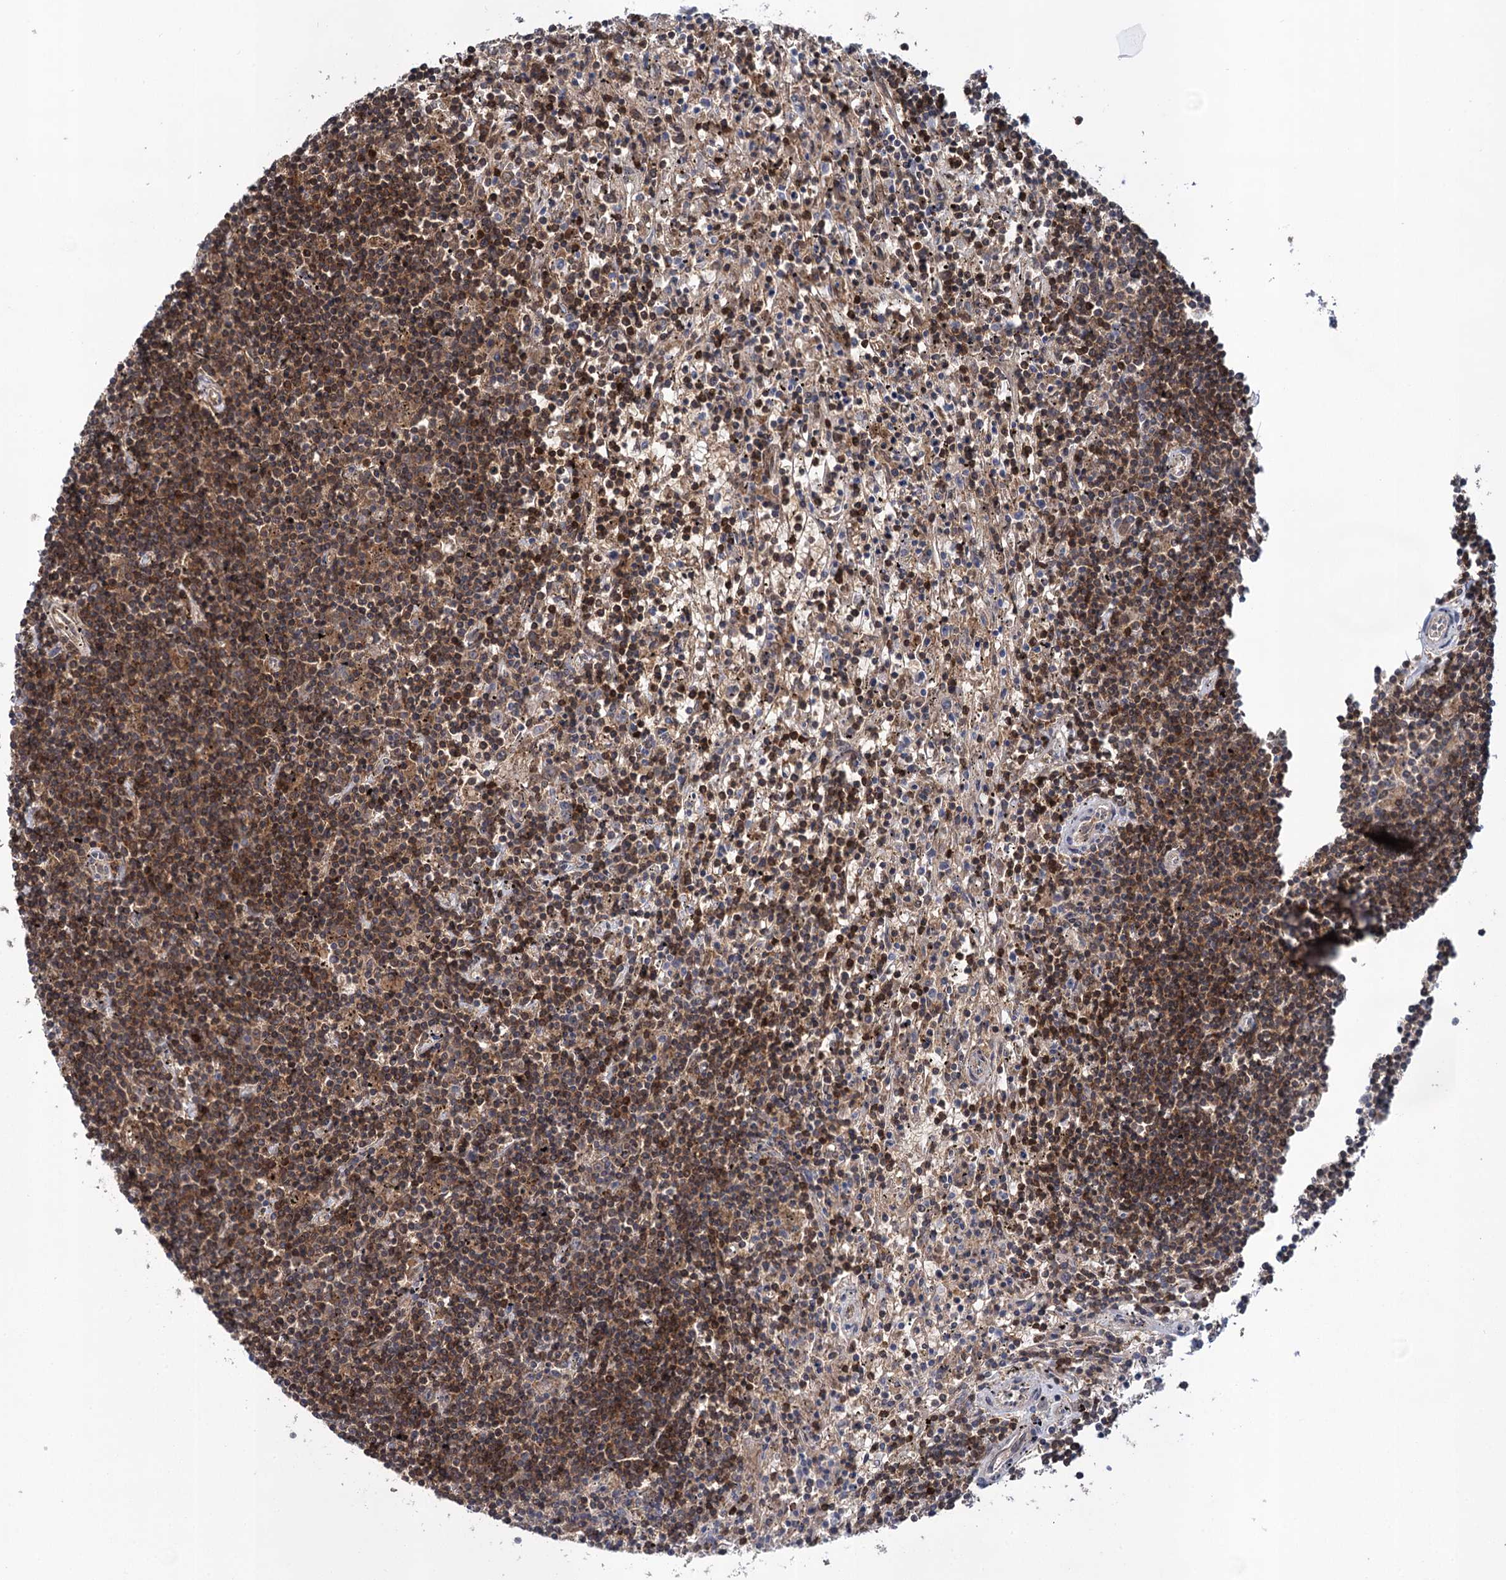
{"staining": {"intensity": "strong", "quantity": "25%-75%", "location": "cytoplasmic/membranous"}, "tissue": "lymphoma", "cell_type": "Tumor cells", "image_type": "cancer", "snomed": [{"axis": "morphology", "description": "Malignant lymphoma, non-Hodgkin's type, Low grade"}, {"axis": "topography", "description": "Spleen"}], "caption": "Protein analysis of lymphoma tissue shows strong cytoplasmic/membranous staining in approximately 25%-75% of tumor cells.", "gene": "GLO1", "patient": {"sex": "male", "age": 76}}